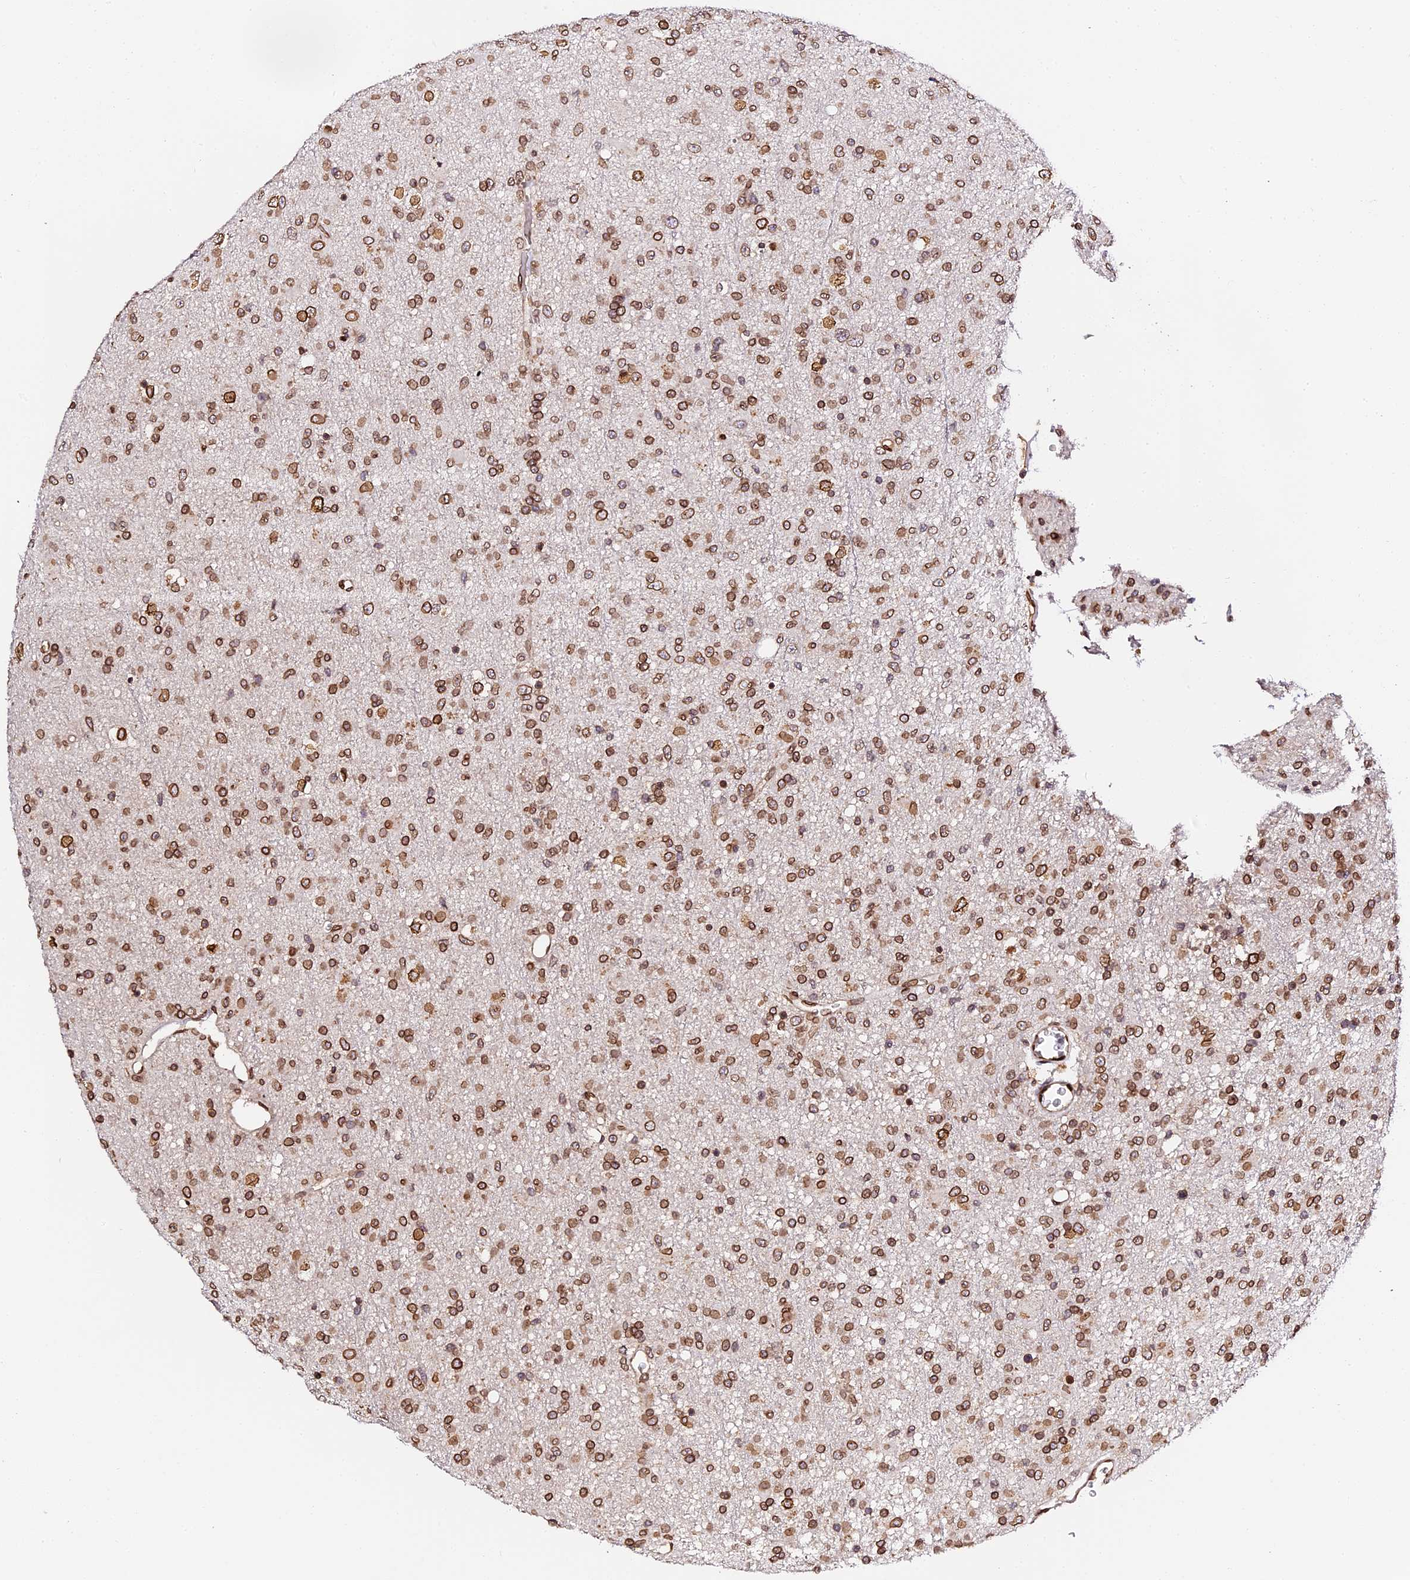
{"staining": {"intensity": "strong", "quantity": ">75%", "location": "cytoplasmic/membranous,nuclear"}, "tissue": "glioma", "cell_type": "Tumor cells", "image_type": "cancer", "snomed": [{"axis": "morphology", "description": "Glioma, malignant, Low grade"}, {"axis": "topography", "description": "Brain"}], "caption": "The immunohistochemical stain highlights strong cytoplasmic/membranous and nuclear staining in tumor cells of glioma tissue. The protein of interest is shown in brown color, while the nuclei are stained blue.", "gene": "ANAPC5", "patient": {"sex": "male", "age": 65}}